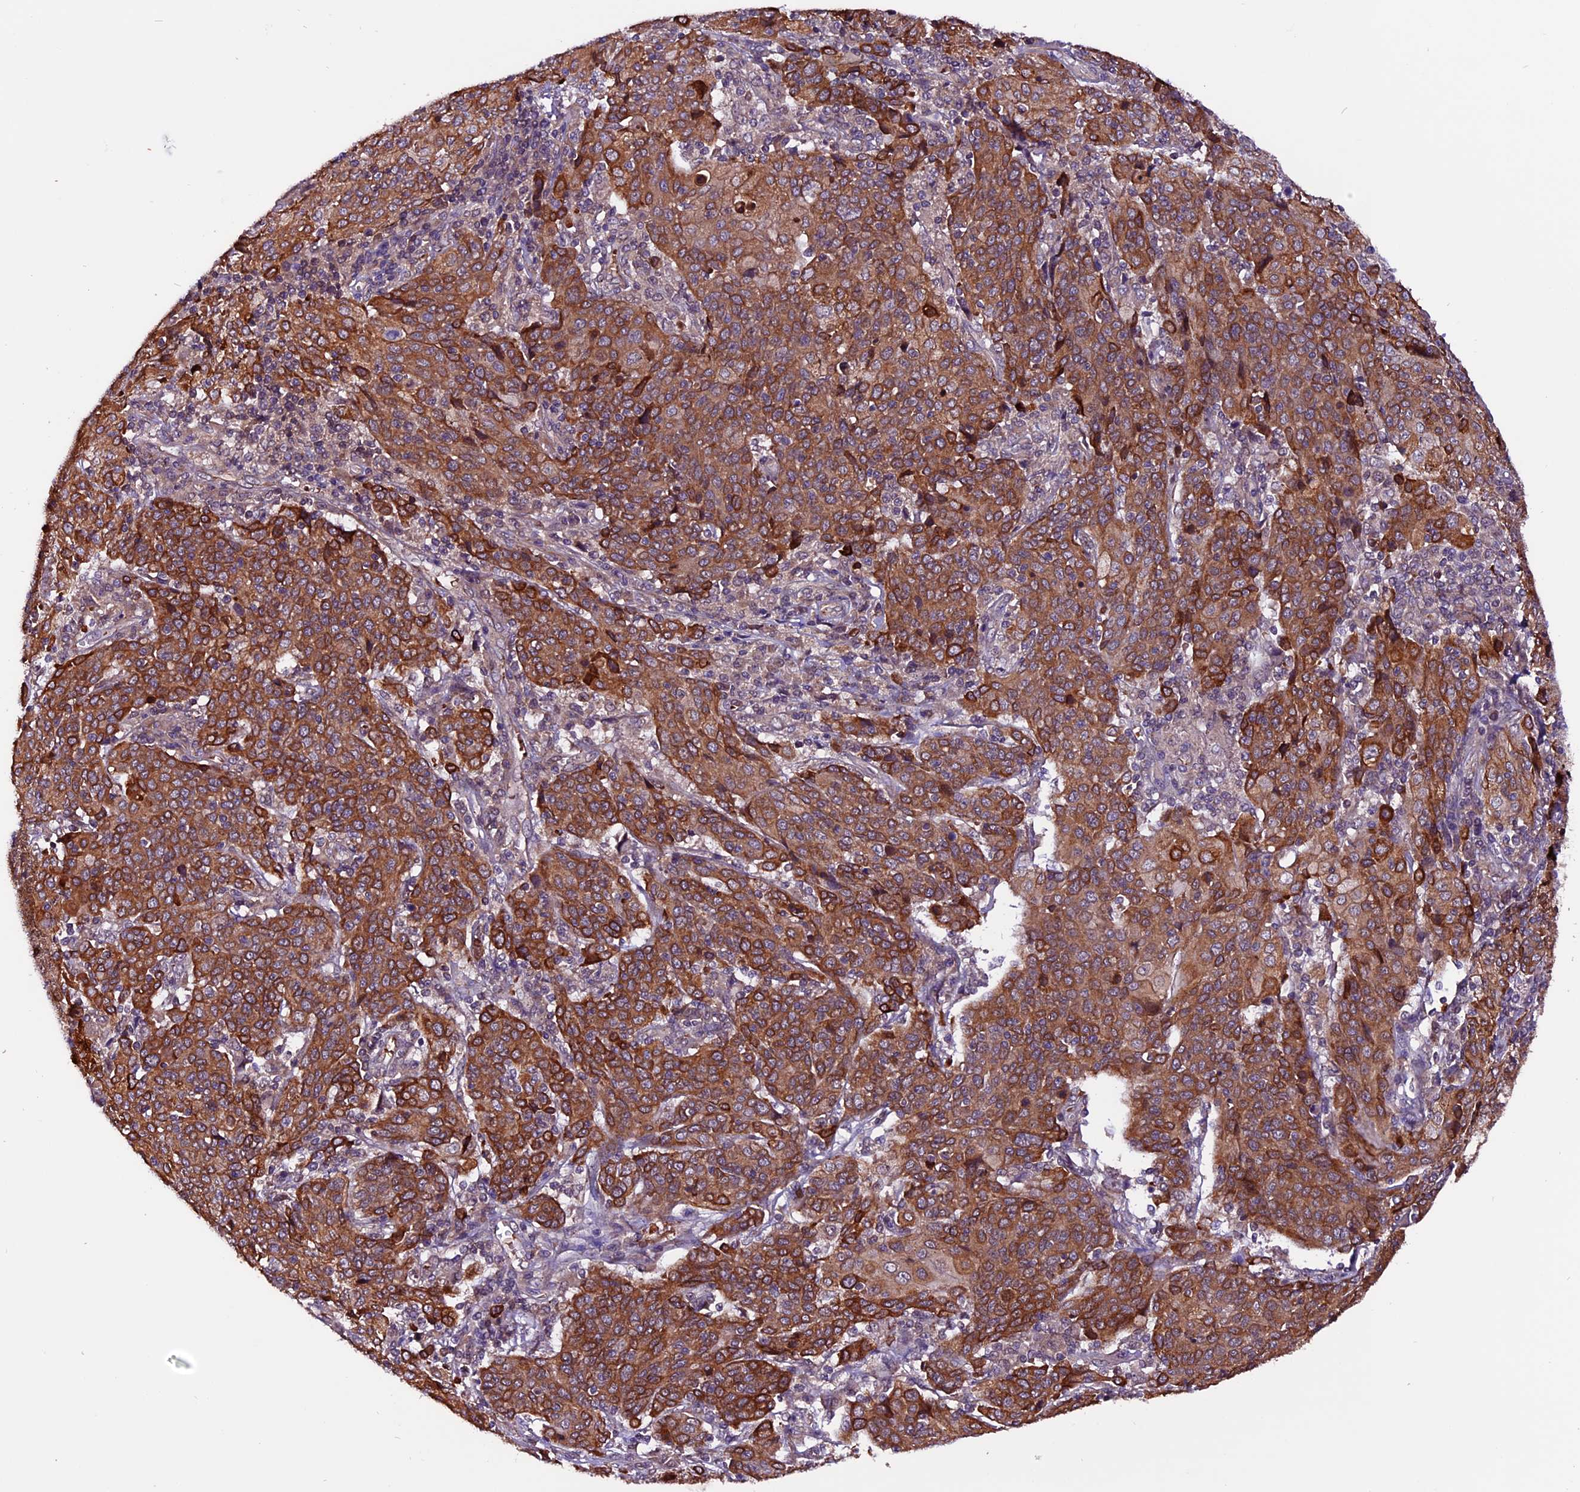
{"staining": {"intensity": "strong", "quantity": ">75%", "location": "cytoplasmic/membranous"}, "tissue": "cervical cancer", "cell_type": "Tumor cells", "image_type": "cancer", "snomed": [{"axis": "morphology", "description": "Squamous cell carcinoma, NOS"}, {"axis": "topography", "description": "Cervix"}], "caption": "Cervical cancer stained with a protein marker exhibits strong staining in tumor cells.", "gene": "RINL", "patient": {"sex": "female", "age": 67}}